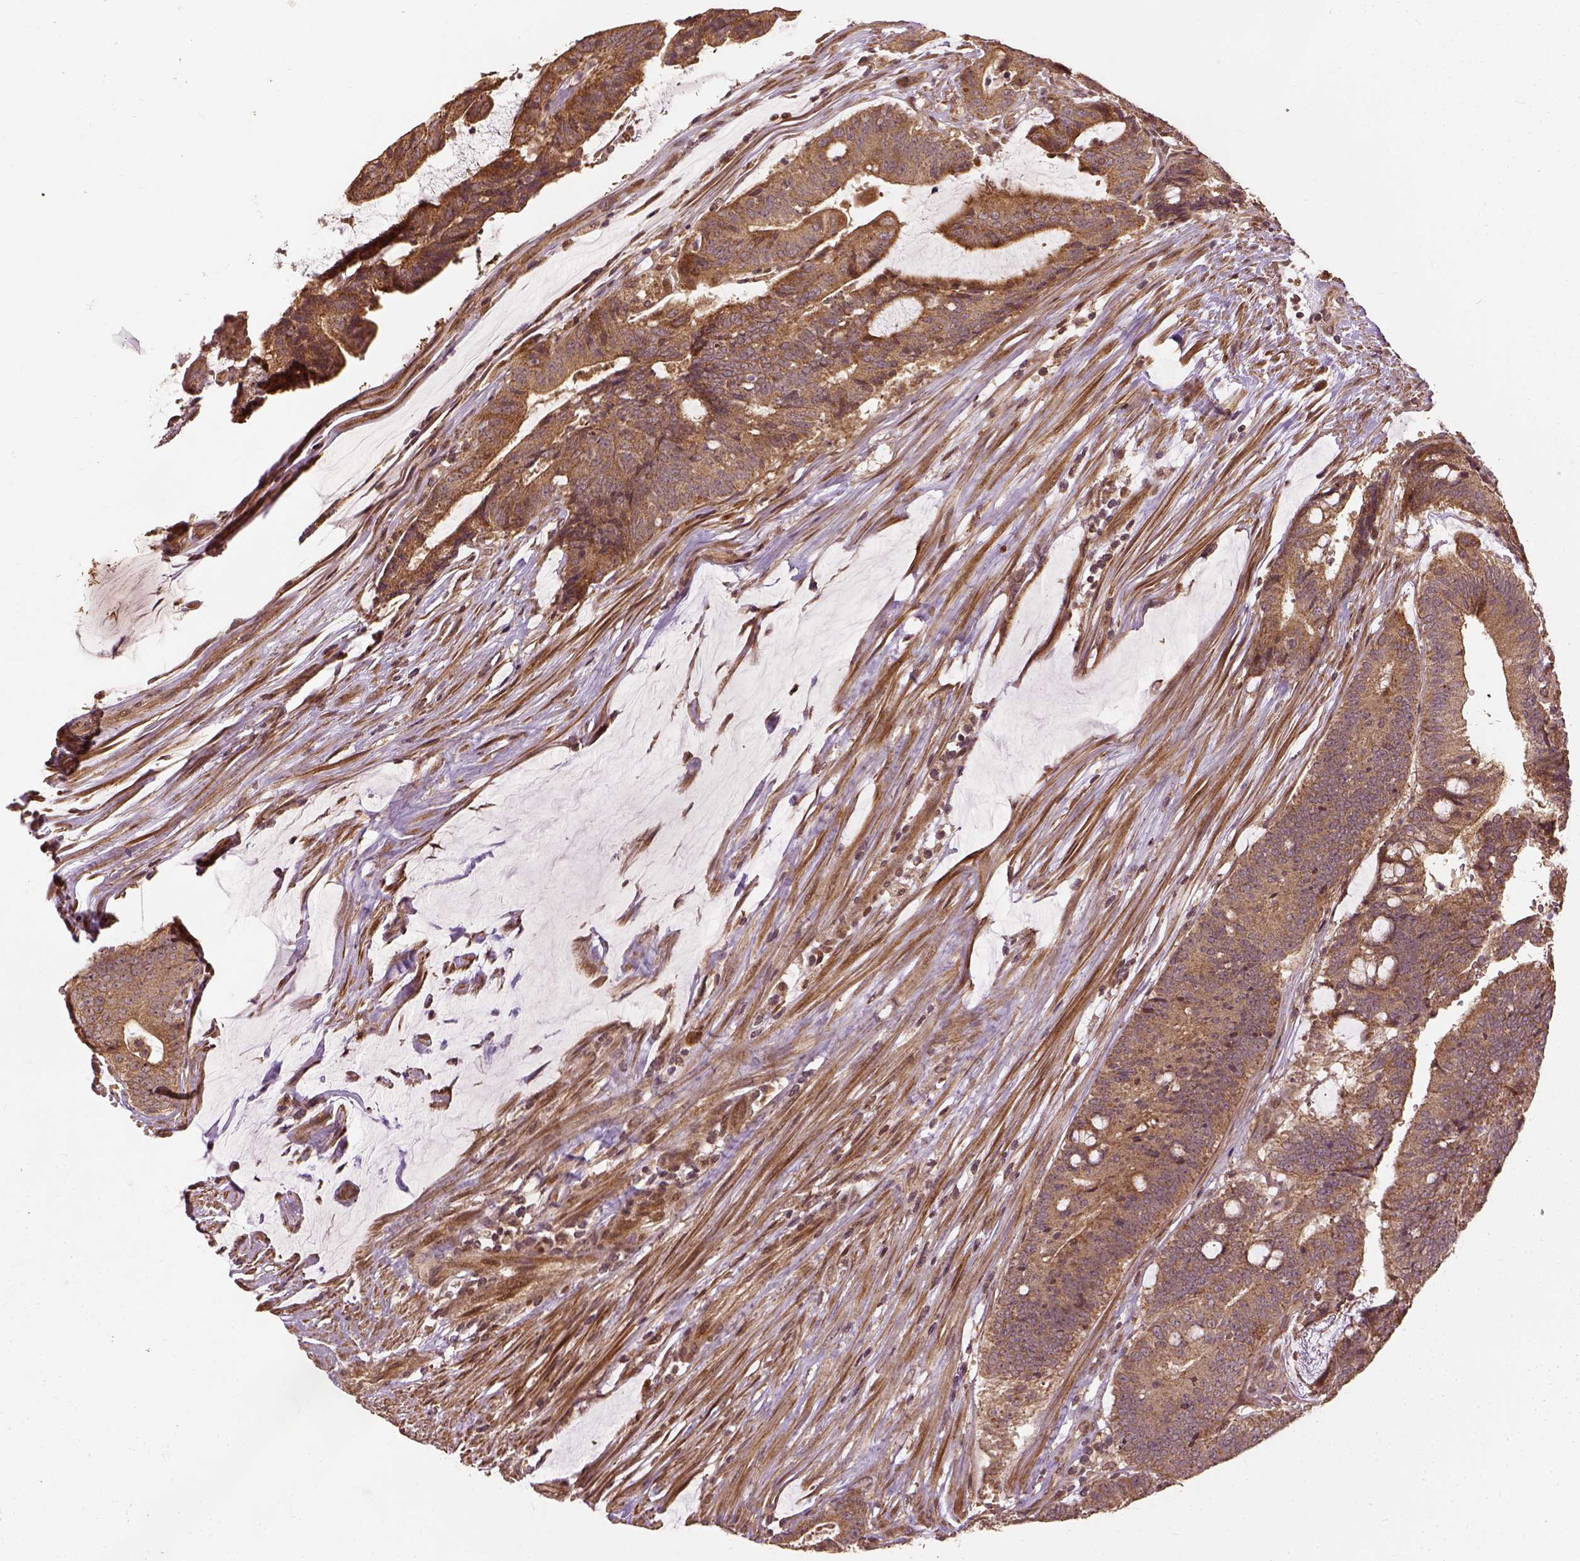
{"staining": {"intensity": "moderate", "quantity": ">75%", "location": "cytoplasmic/membranous"}, "tissue": "colorectal cancer", "cell_type": "Tumor cells", "image_type": "cancer", "snomed": [{"axis": "morphology", "description": "Adenocarcinoma, NOS"}, {"axis": "topography", "description": "Colon"}], "caption": "This is a photomicrograph of immunohistochemistry (IHC) staining of colorectal adenocarcinoma, which shows moderate expression in the cytoplasmic/membranous of tumor cells.", "gene": "VEGFA", "patient": {"sex": "female", "age": 43}}